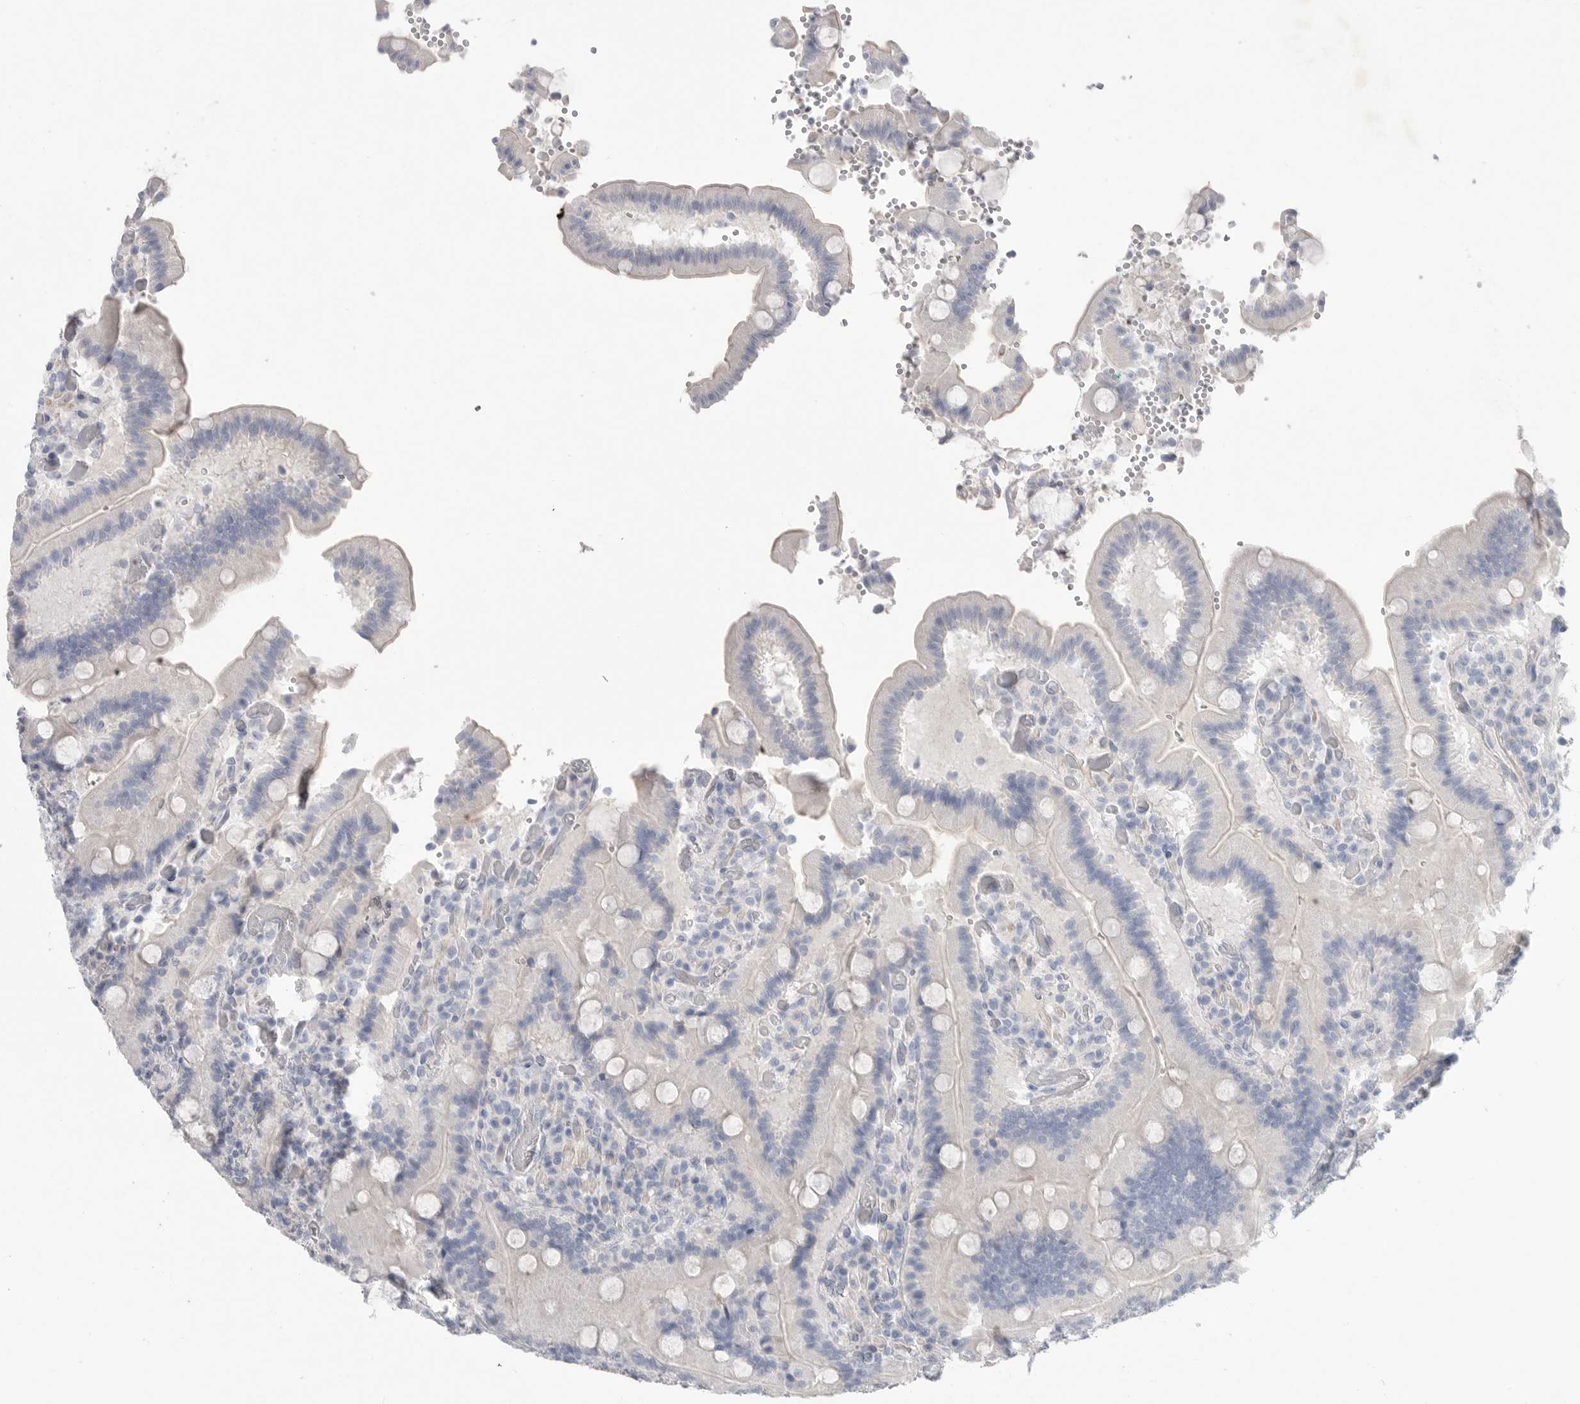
{"staining": {"intensity": "weak", "quantity": "<25%", "location": "cytoplasmic/membranous"}, "tissue": "duodenum", "cell_type": "Glandular cells", "image_type": "normal", "snomed": [{"axis": "morphology", "description": "Normal tissue, NOS"}, {"axis": "topography", "description": "Duodenum"}], "caption": "DAB (3,3'-diaminobenzidine) immunohistochemical staining of normal human duodenum exhibits no significant expression in glandular cells. (Immunohistochemistry (ihc), brightfield microscopy, high magnification).", "gene": "CAMK2B", "patient": {"sex": "female", "age": 62}}